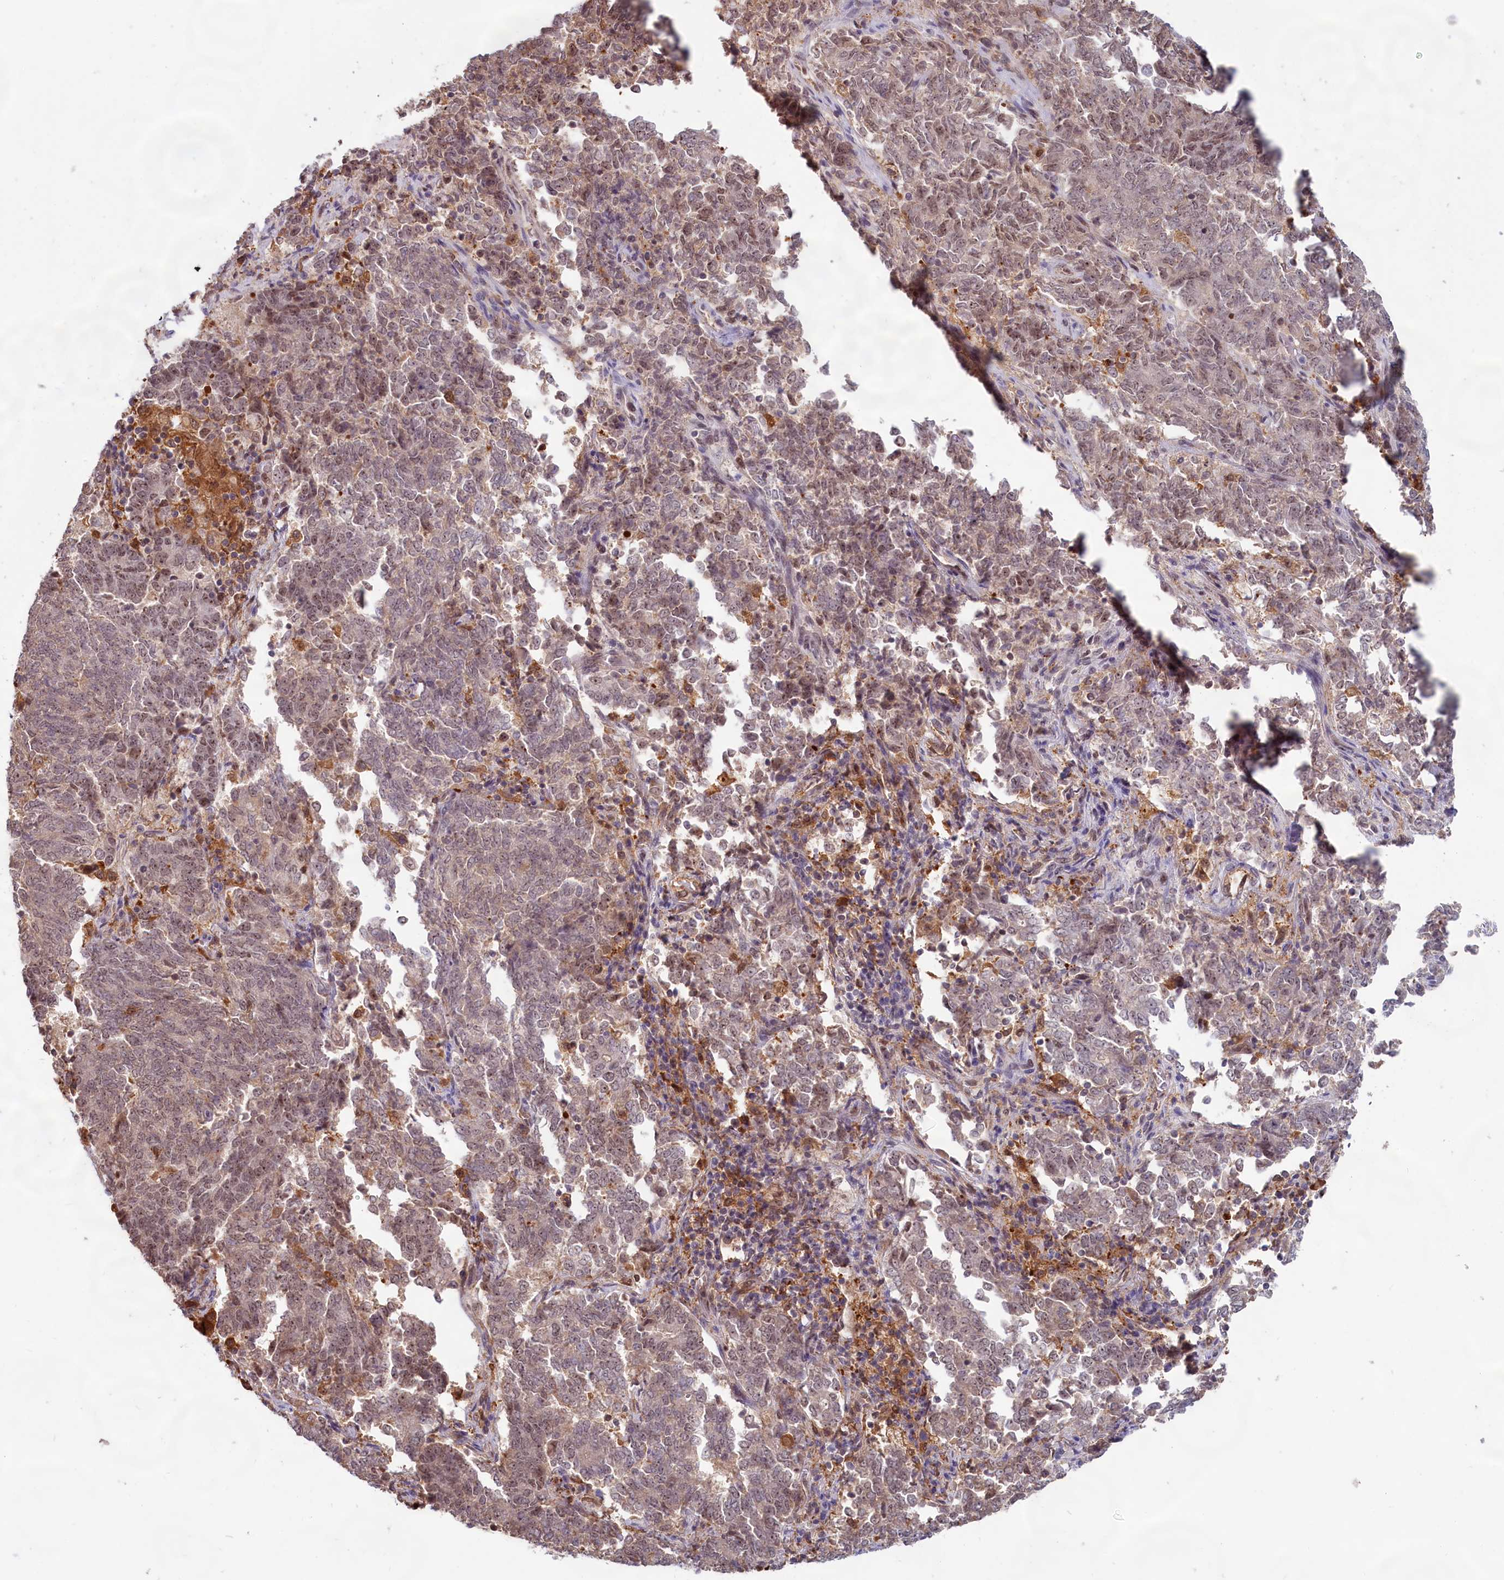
{"staining": {"intensity": "moderate", "quantity": ">75%", "location": "cytoplasmic/membranous,nuclear"}, "tissue": "endometrial cancer", "cell_type": "Tumor cells", "image_type": "cancer", "snomed": [{"axis": "morphology", "description": "Adenocarcinoma, NOS"}, {"axis": "topography", "description": "Endometrium"}], "caption": "Immunohistochemical staining of endometrial cancer demonstrates medium levels of moderate cytoplasmic/membranous and nuclear positivity in approximately >75% of tumor cells.", "gene": "C1D", "patient": {"sex": "female", "age": 80}}